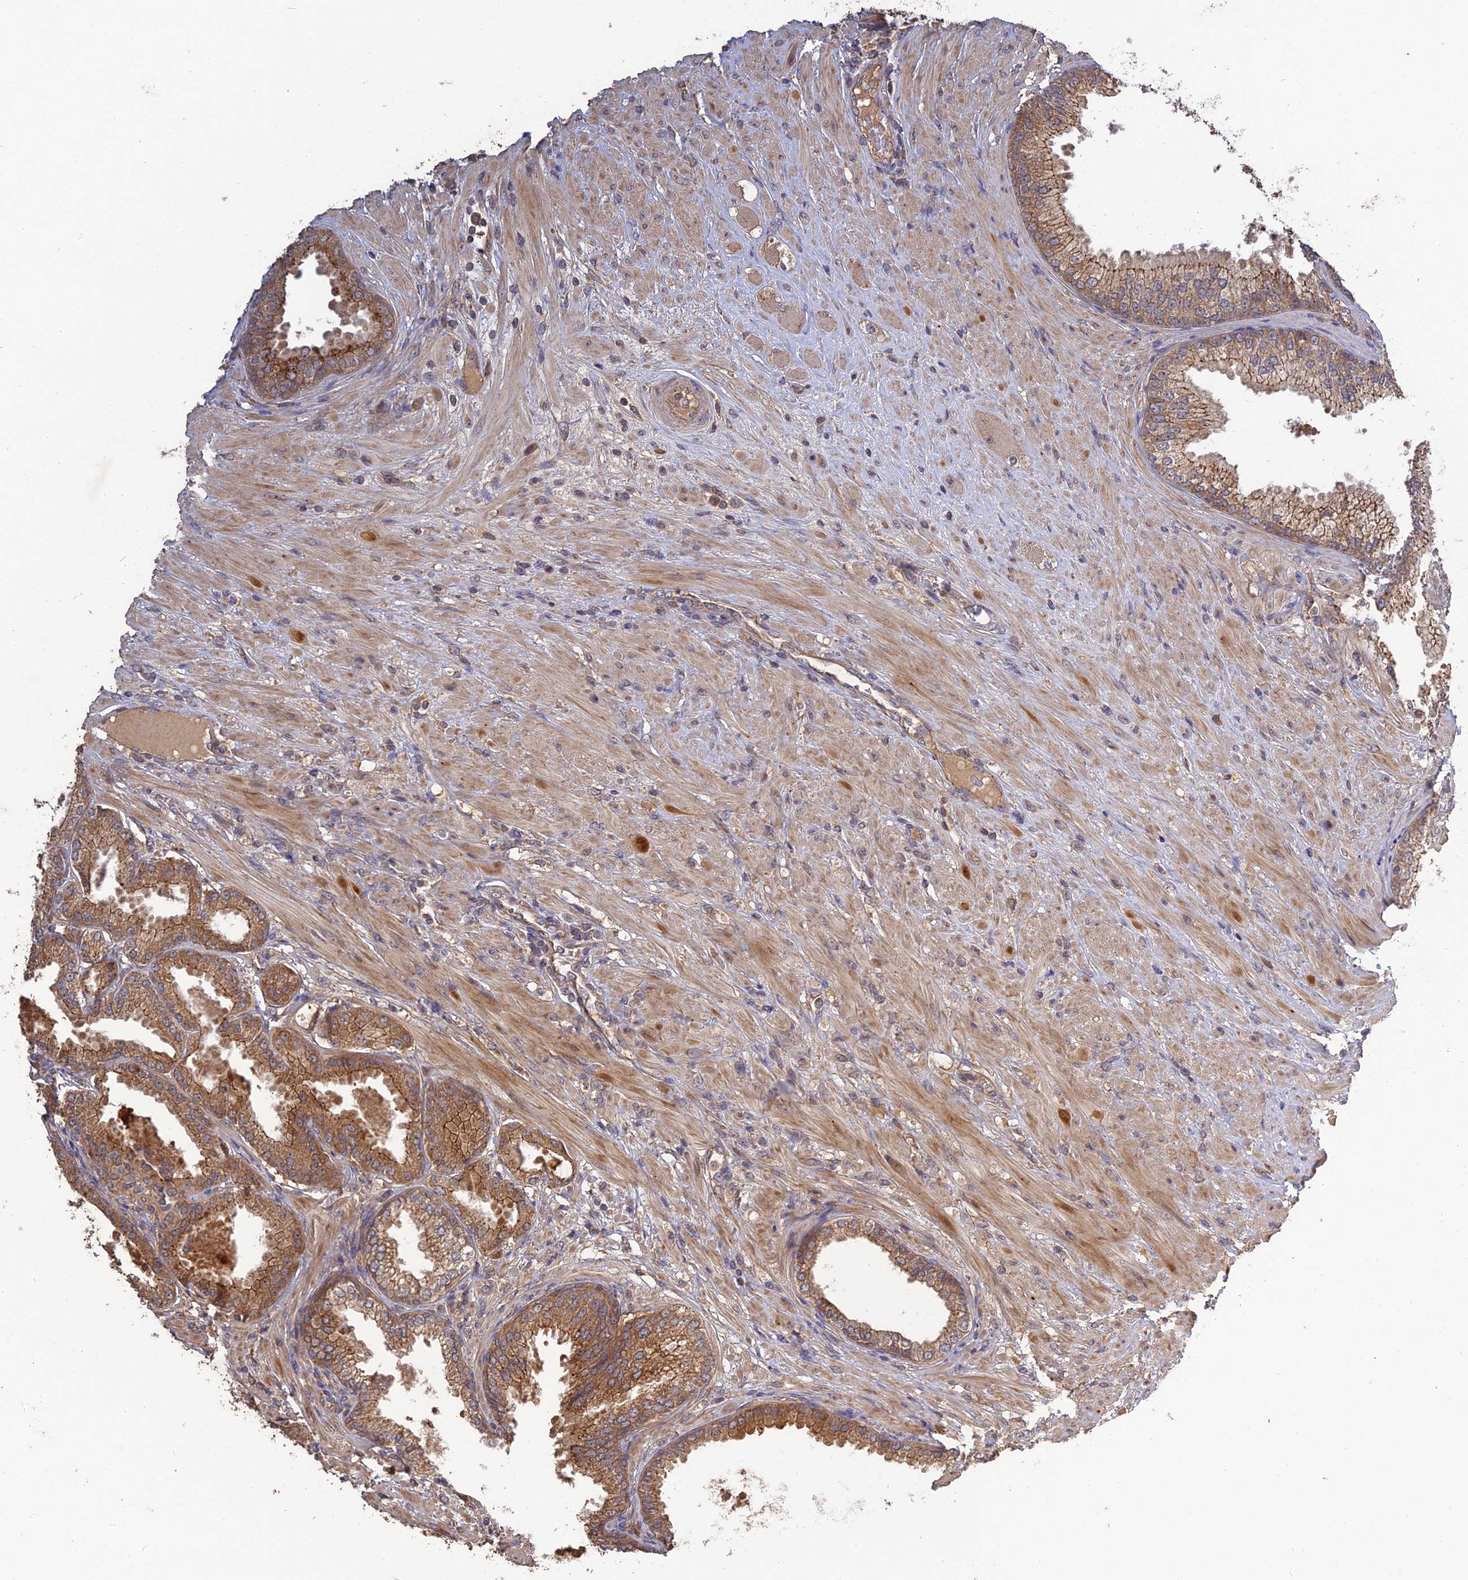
{"staining": {"intensity": "moderate", "quantity": ">75%", "location": "cytoplasmic/membranous"}, "tissue": "prostate cancer", "cell_type": "Tumor cells", "image_type": "cancer", "snomed": [{"axis": "morphology", "description": "Adenocarcinoma, High grade"}, {"axis": "topography", "description": "Prostate"}], "caption": "Immunohistochemistry micrograph of prostate adenocarcinoma (high-grade) stained for a protein (brown), which reveals medium levels of moderate cytoplasmic/membranous expression in about >75% of tumor cells.", "gene": "ARHGAP40", "patient": {"sex": "male", "age": 71}}